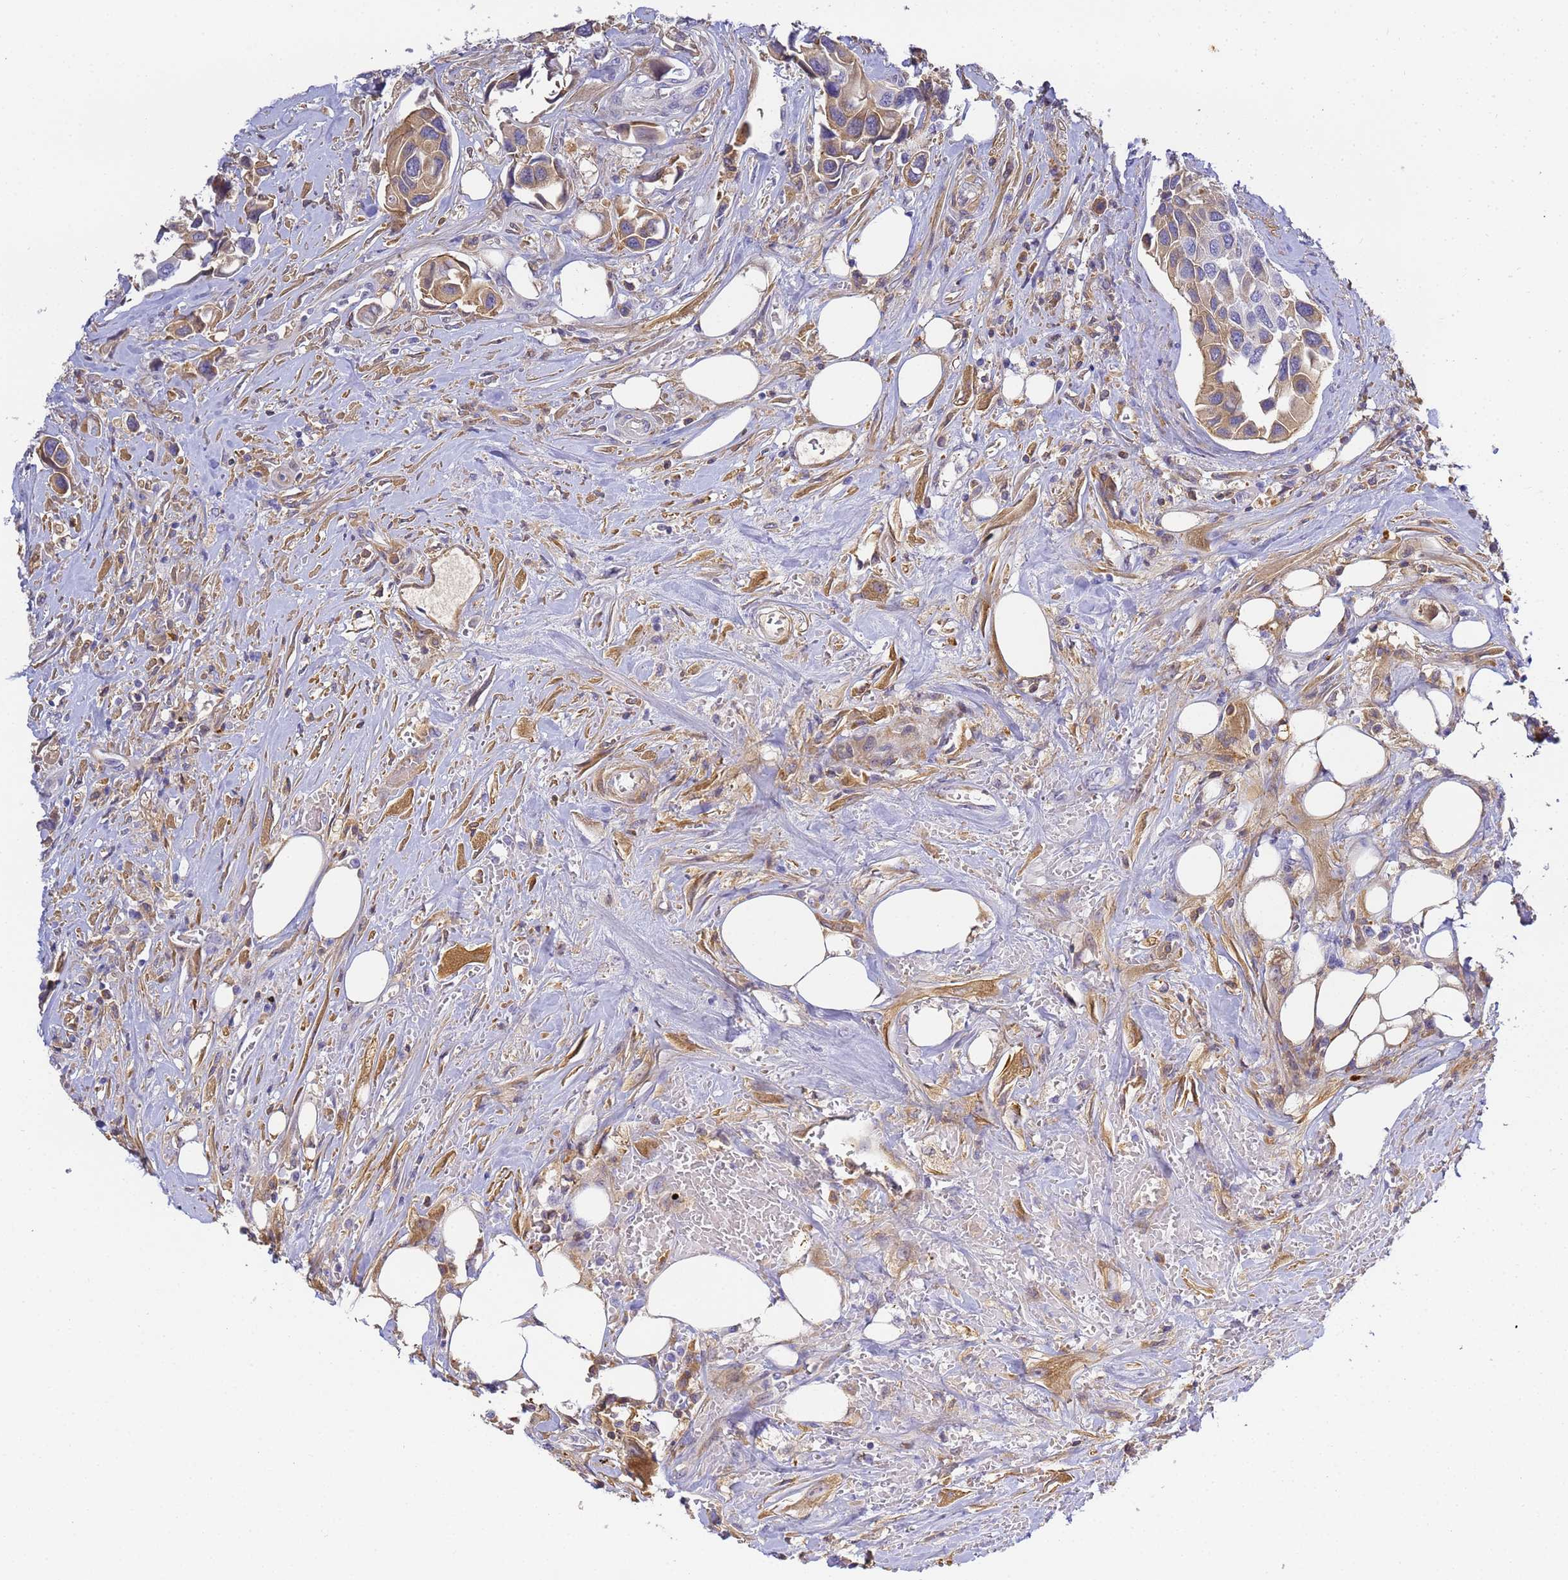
{"staining": {"intensity": "moderate", "quantity": "<25%", "location": "cytoplasmic/membranous"}, "tissue": "urothelial cancer", "cell_type": "Tumor cells", "image_type": "cancer", "snomed": [{"axis": "morphology", "description": "Urothelial carcinoma, High grade"}, {"axis": "topography", "description": "Urinary bladder"}], "caption": "A photomicrograph showing moderate cytoplasmic/membranous expression in approximately <25% of tumor cells in urothelial carcinoma (high-grade), as visualized by brown immunohistochemical staining.", "gene": "CFH", "patient": {"sex": "male", "age": 74}}